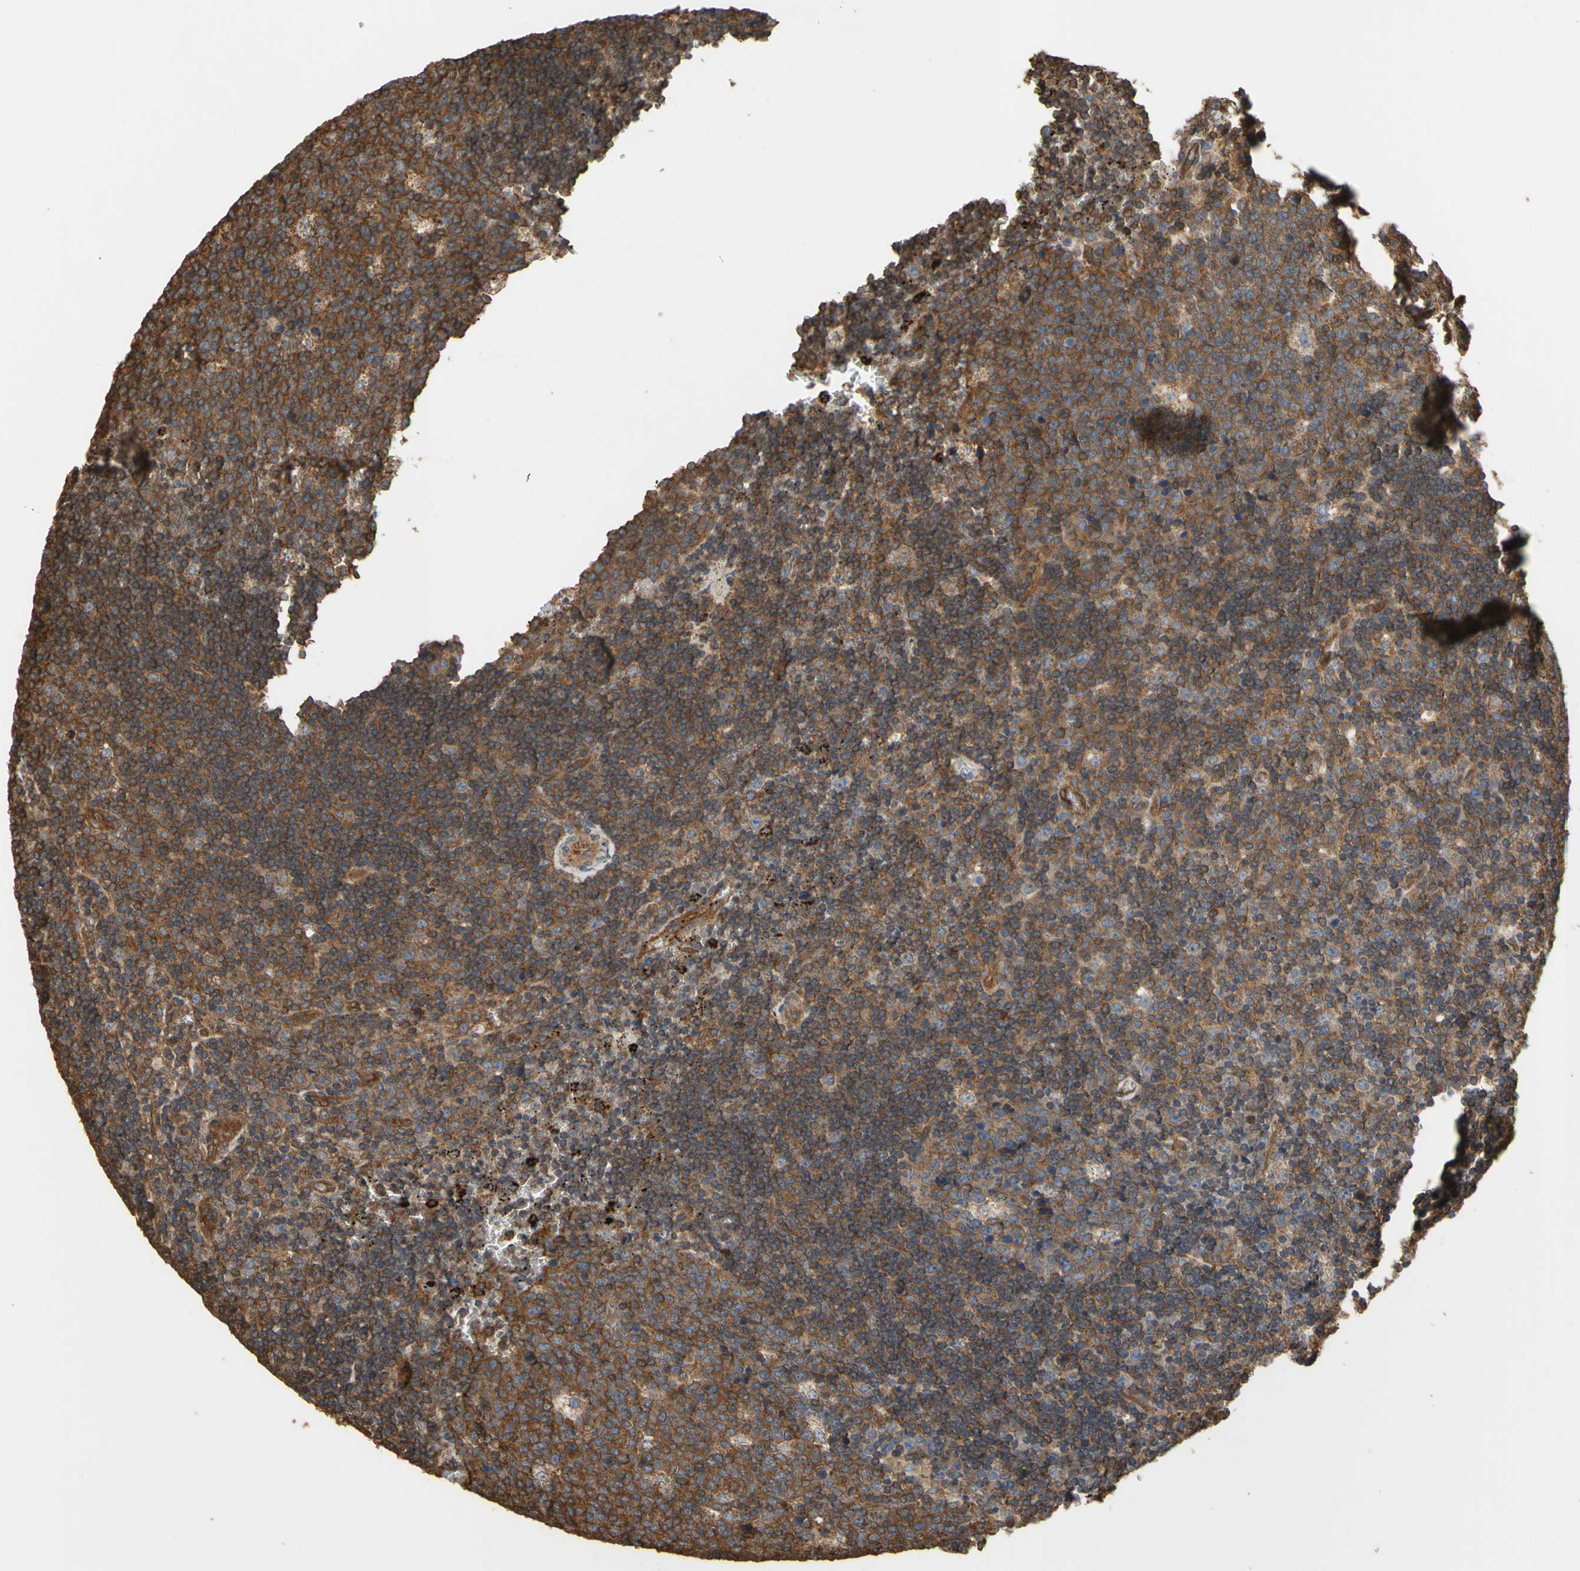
{"staining": {"intensity": "strong", "quantity": ">75%", "location": "cytoplasmic/membranous"}, "tissue": "lymph node", "cell_type": "Germinal center cells", "image_type": "normal", "snomed": [{"axis": "morphology", "description": "Normal tissue, NOS"}, {"axis": "topography", "description": "Lymph node"}, {"axis": "topography", "description": "Salivary gland"}], "caption": "DAB immunohistochemical staining of benign lymph node displays strong cytoplasmic/membranous protein staining in approximately >75% of germinal center cells. (DAB = brown stain, brightfield microscopy at high magnification).", "gene": "CTTN", "patient": {"sex": "male", "age": 8}}